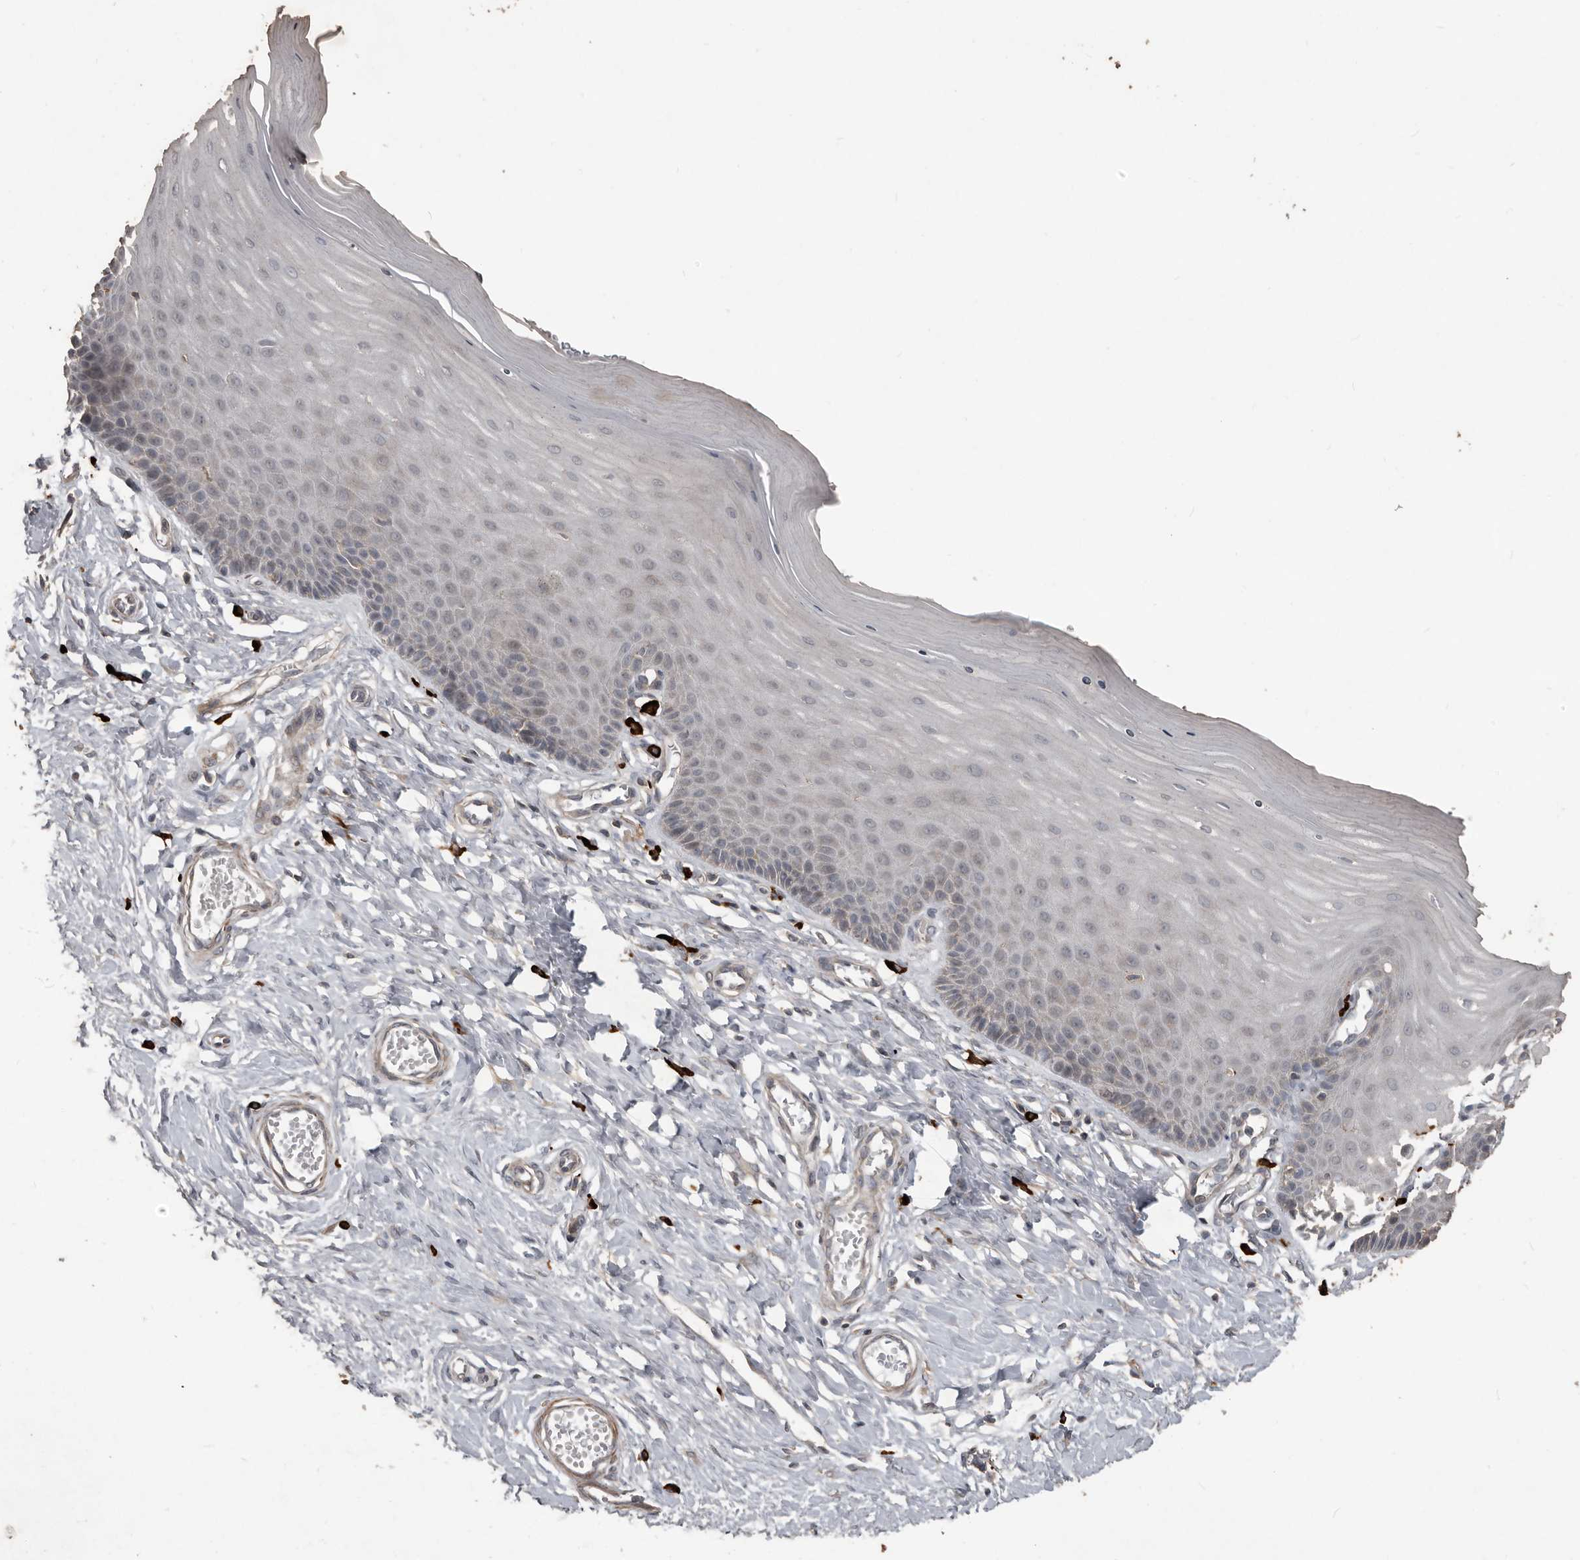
{"staining": {"intensity": "negative", "quantity": "none", "location": "none"}, "tissue": "cervix", "cell_type": "Glandular cells", "image_type": "normal", "snomed": [{"axis": "morphology", "description": "Normal tissue, NOS"}, {"axis": "topography", "description": "Cervix"}], "caption": "High magnification brightfield microscopy of benign cervix stained with DAB (brown) and counterstained with hematoxylin (blue): glandular cells show no significant expression. (DAB IHC visualized using brightfield microscopy, high magnification).", "gene": "BAMBI", "patient": {"sex": "female", "age": 55}}